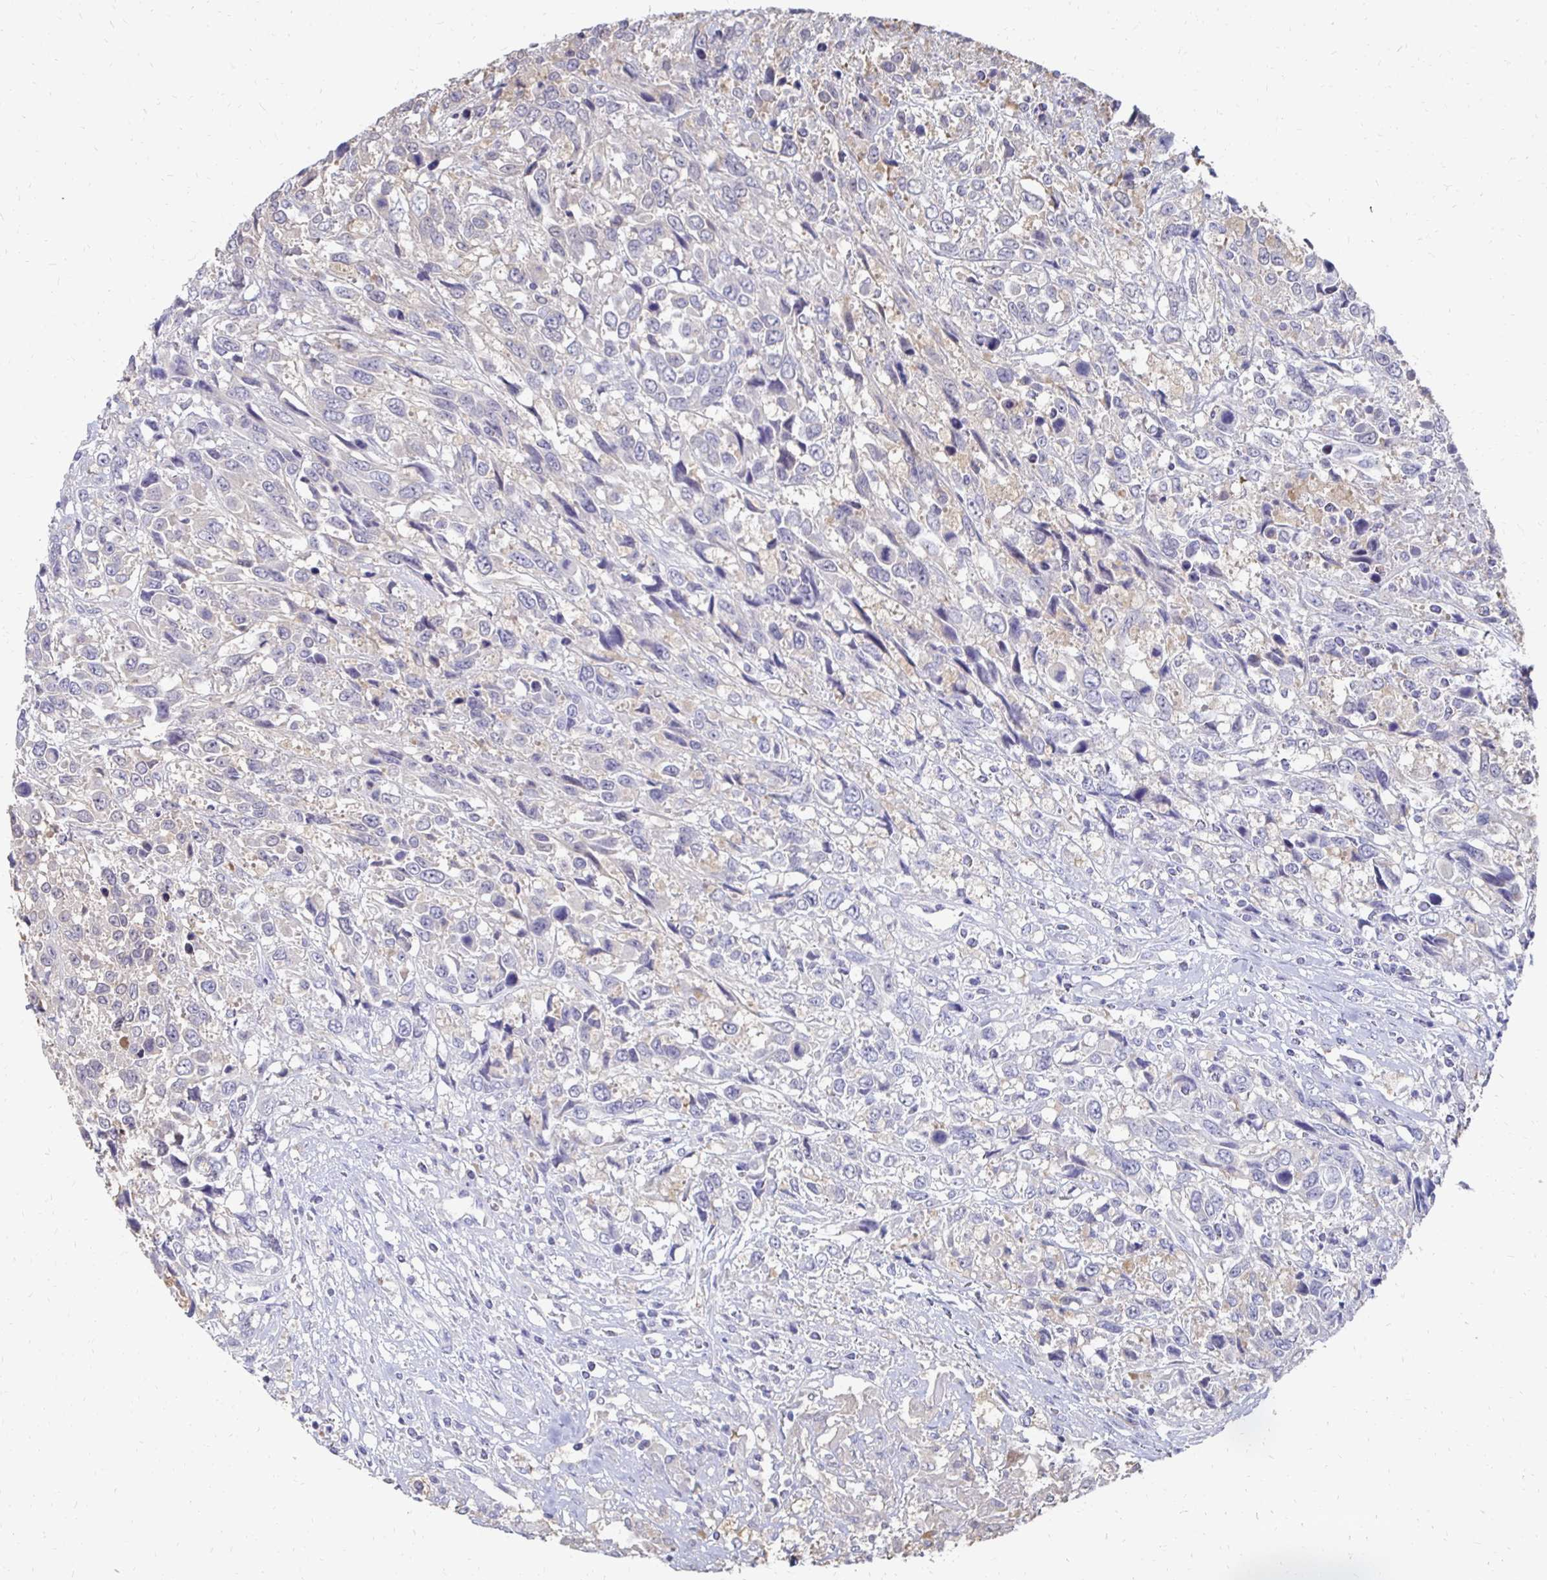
{"staining": {"intensity": "negative", "quantity": "none", "location": "none"}, "tissue": "urothelial cancer", "cell_type": "Tumor cells", "image_type": "cancer", "snomed": [{"axis": "morphology", "description": "Urothelial carcinoma, High grade"}, {"axis": "topography", "description": "Urinary bladder"}], "caption": "High-grade urothelial carcinoma was stained to show a protein in brown. There is no significant staining in tumor cells.", "gene": "SYCP3", "patient": {"sex": "female", "age": 70}}